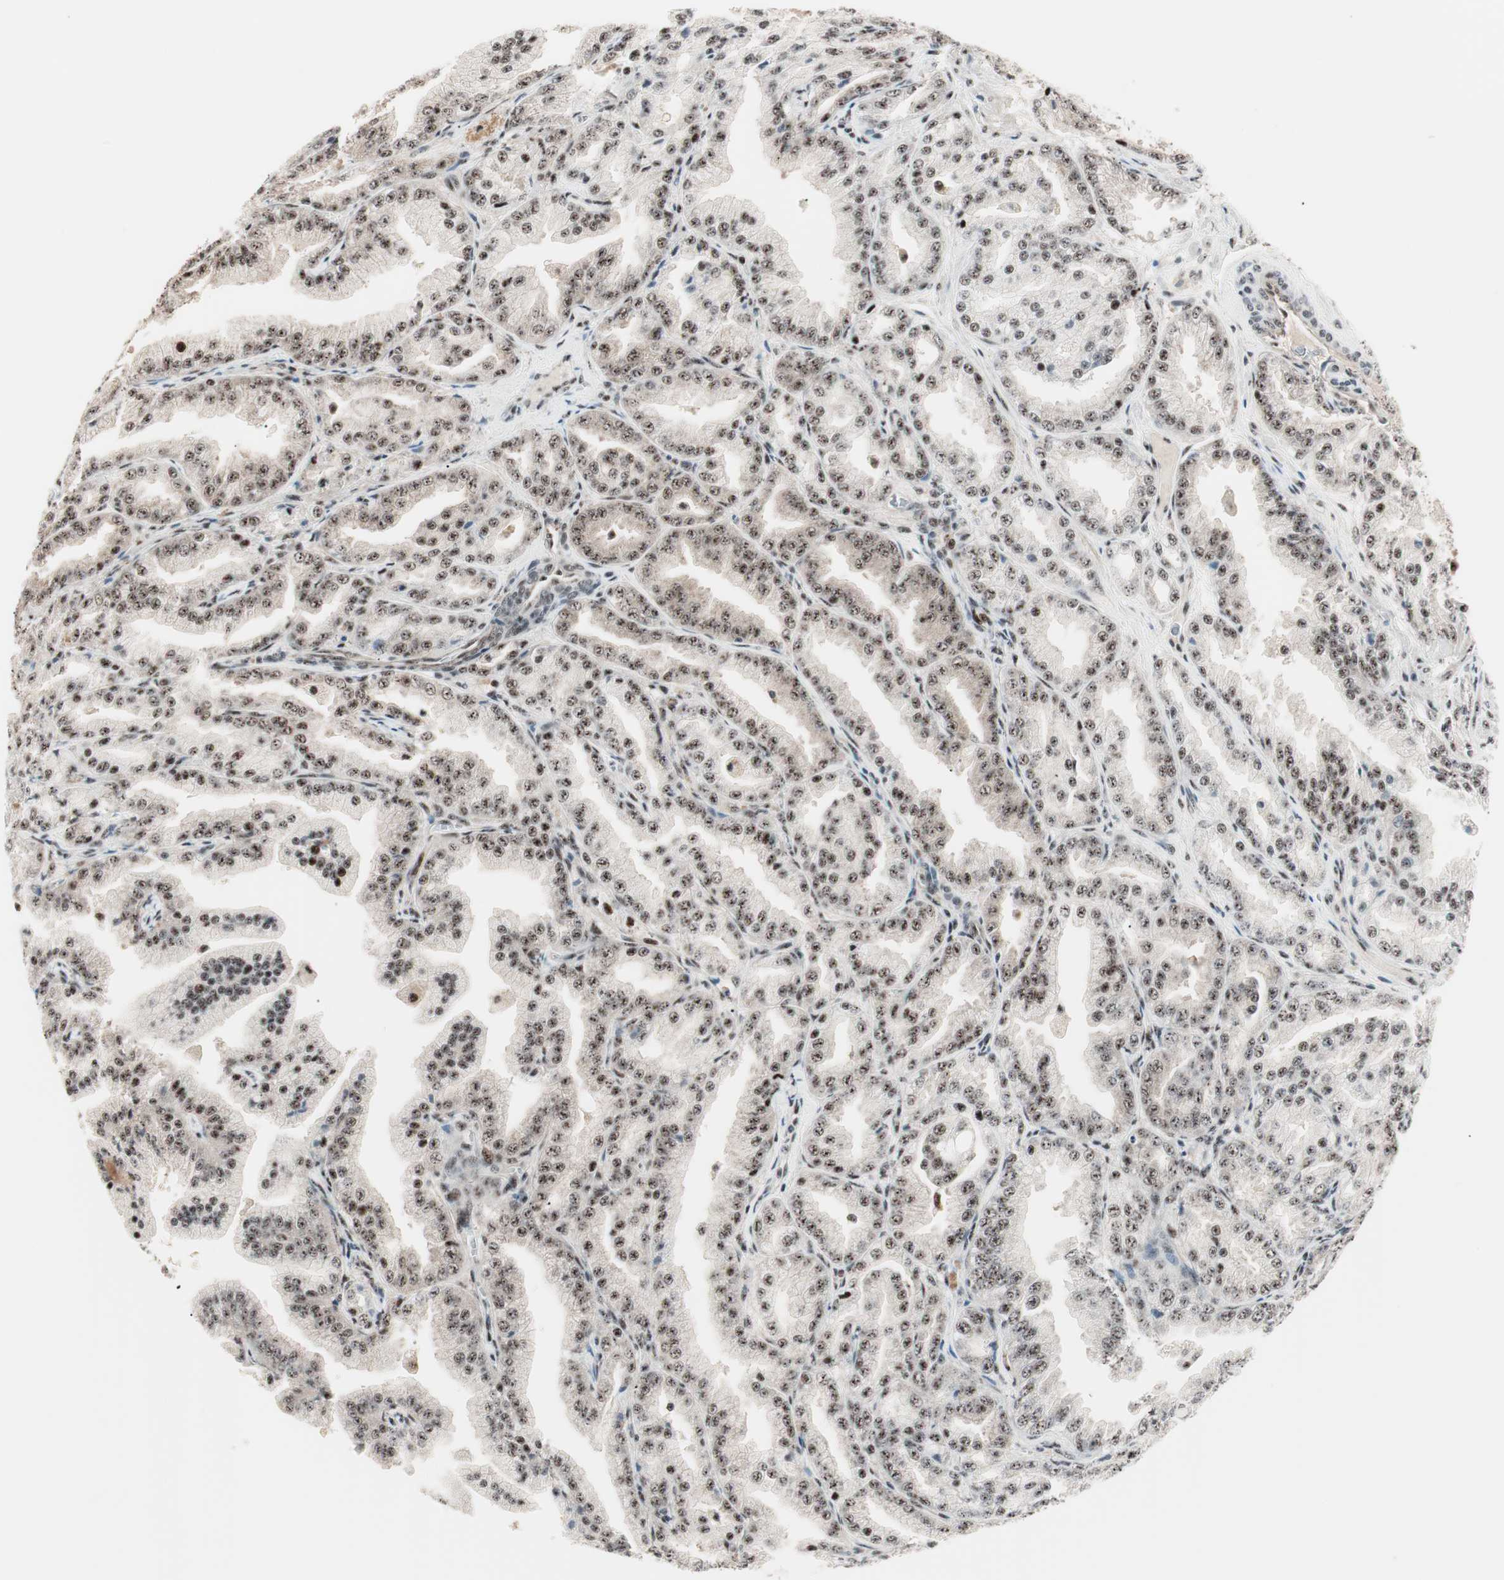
{"staining": {"intensity": "moderate", "quantity": ">75%", "location": "nuclear"}, "tissue": "prostate cancer", "cell_type": "Tumor cells", "image_type": "cancer", "snomed": [{"axis": "morphology", "description": "Adenocarcinoma, High grade"}, {"axis": "topography", "description": "Prostate"}], "caption": "Moderate nuclear staining for a protein is appreciated in about >75% of tumor cells of prostate cancer (adenocarcinoma (high-grade)) using IHC.", "gene": "NR5A2", "patient": {"sex": "male", "age": 61}}